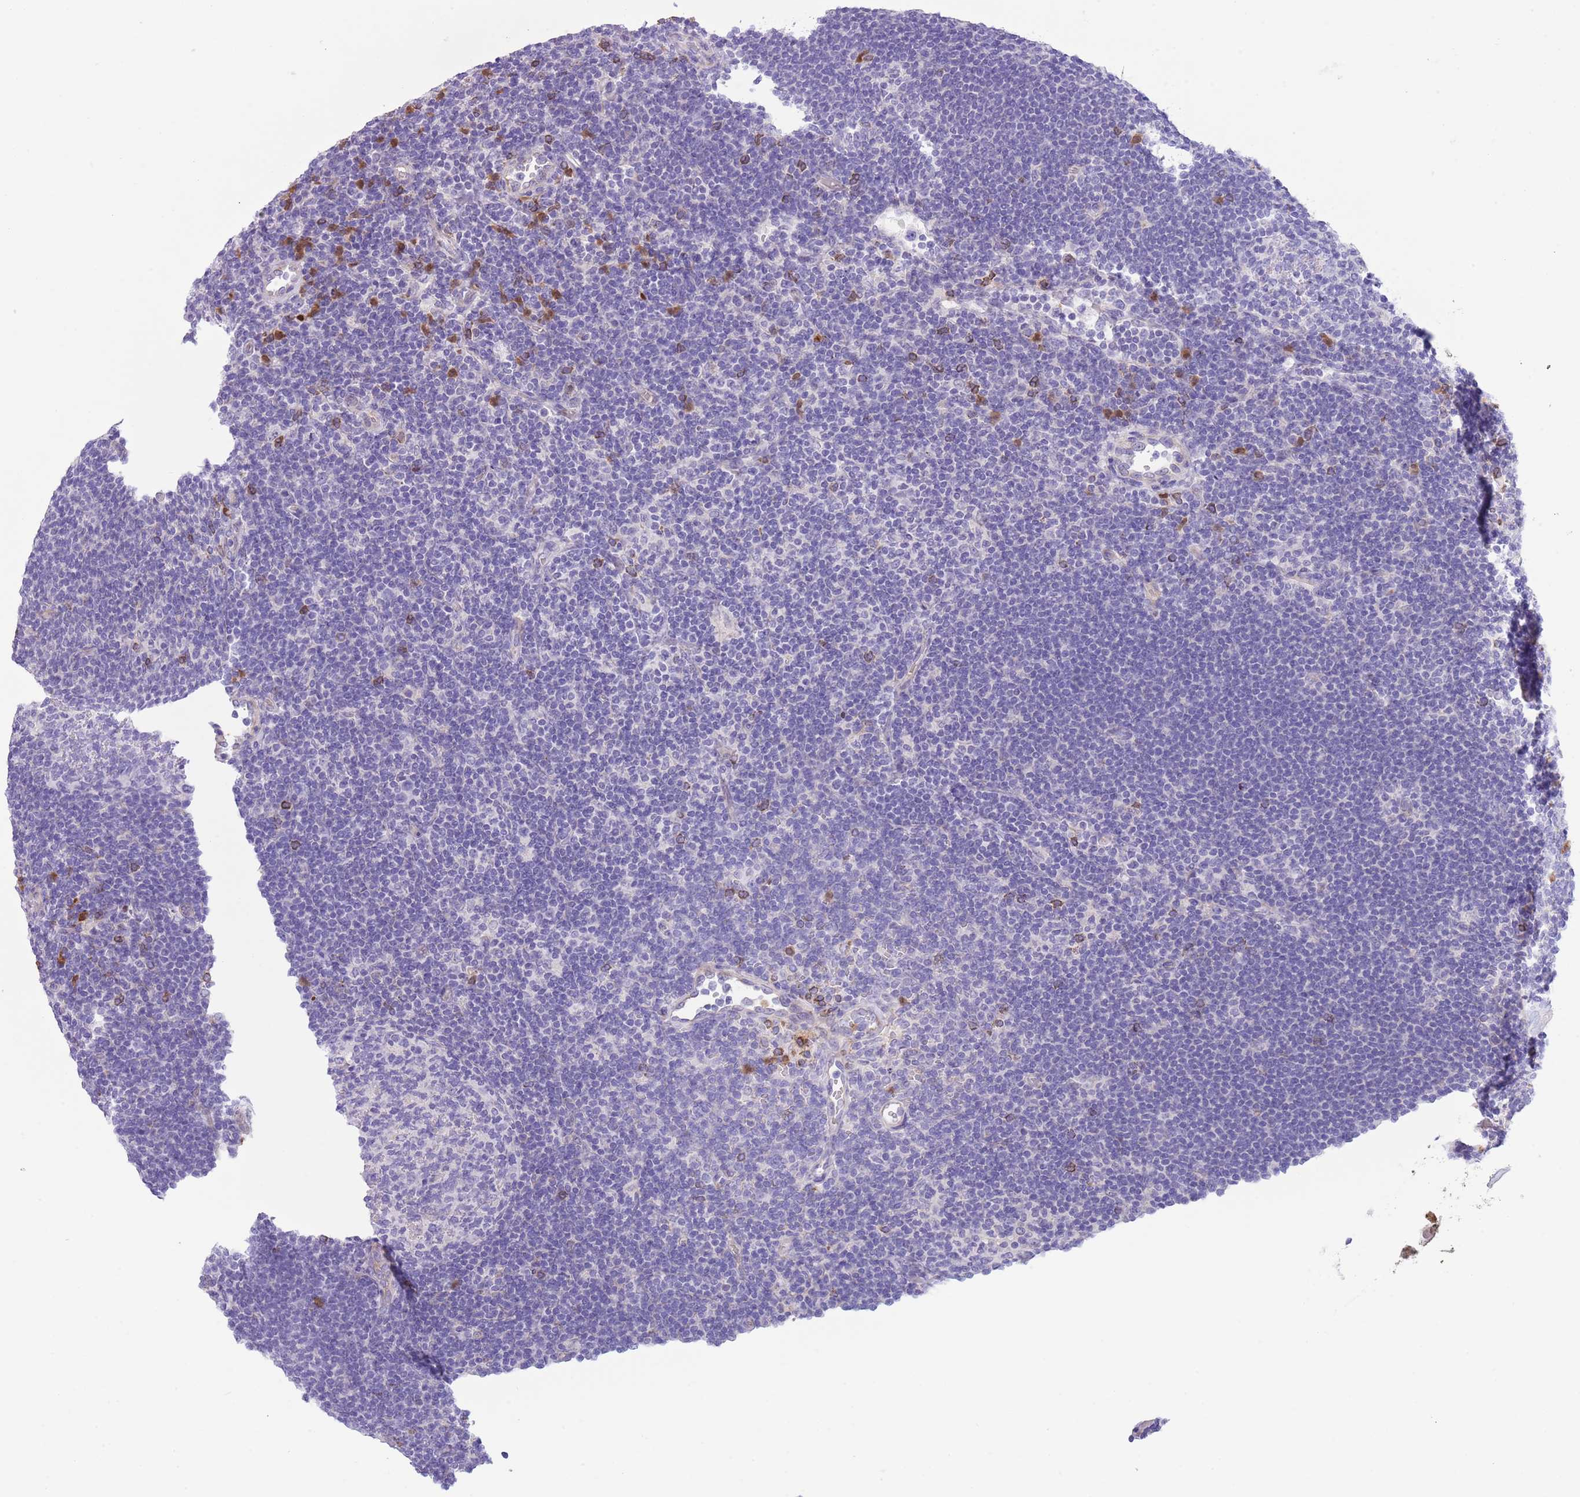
{"staining": {"intensity": "negative", "quantity": "none", "location": "none"}, "tissue": "lymphoma", "cell_type": "Tumor cells", "image_type": "cancer", "snomed": [{"axis": "morphology", "description": "Hodgkin's disease, NOS"}, {"axis": "topography", "description": "Lymph node"}], "caption": "The photomicrograph reveals no staining of tumor cells in Hodgkin's disease.", "gene": "OR6M1", "patient": {"sex": "female", "age": 57}}